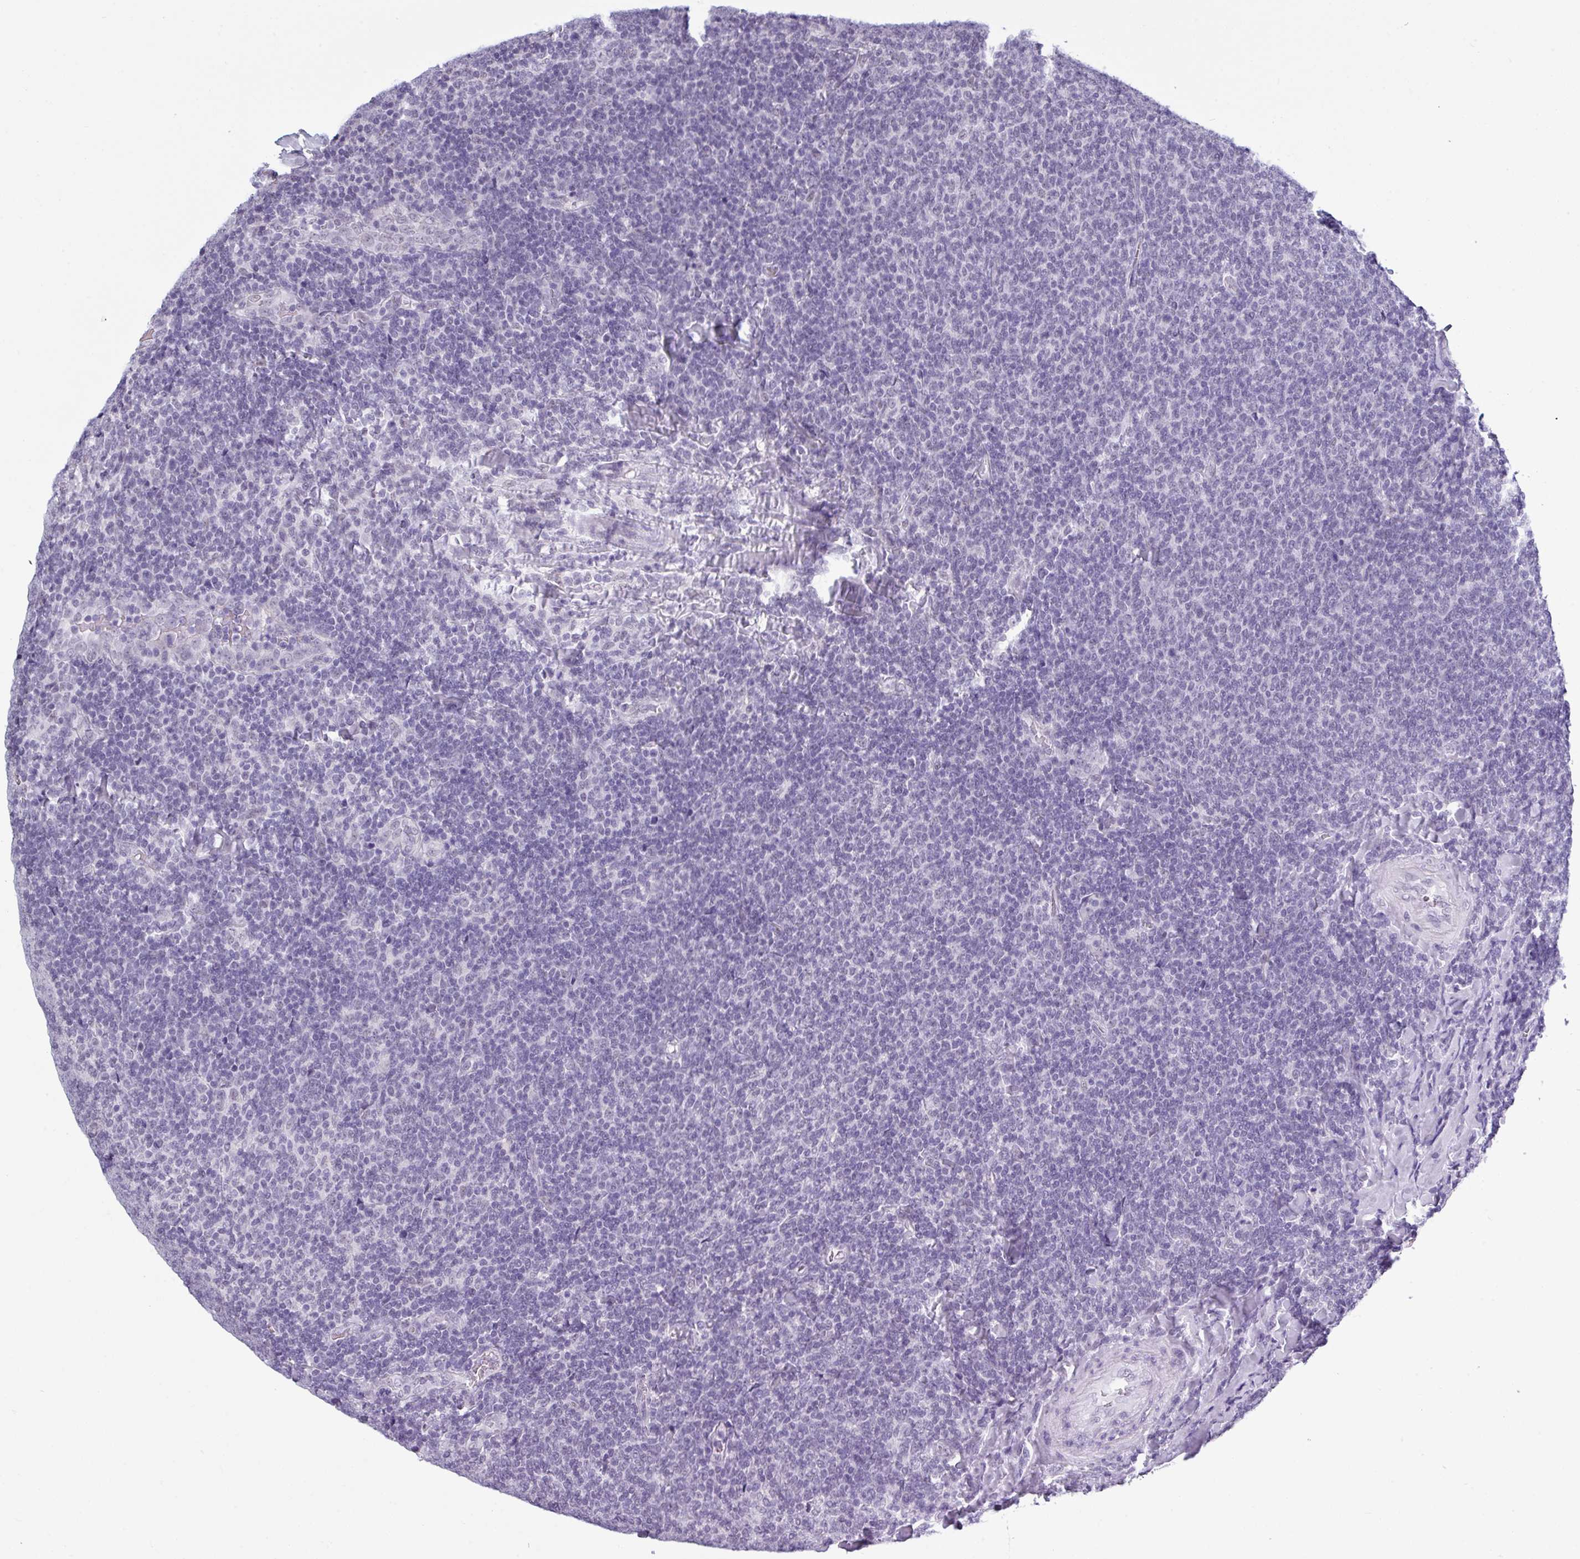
{"staining": {"intensity": "negative", "quantity": "none", "location": "none"}, "tissue": "lymphoma", "cell_type": "Tumor cells", "image_type": "cancer", "snomed": [{"axis": "morphology", "description": "Malignant lymphoma, non-Hodgkin's type, Low grade"}, {"axis": "topography", "description": "Lymph node"}], "caption": "Tumor cells are negative for protein expression in human malignant lymphoma, non-Hodgkin's type (low-grade).", "gene": "SRGAP1", "patient": {"sex": "male", "age": 52}}